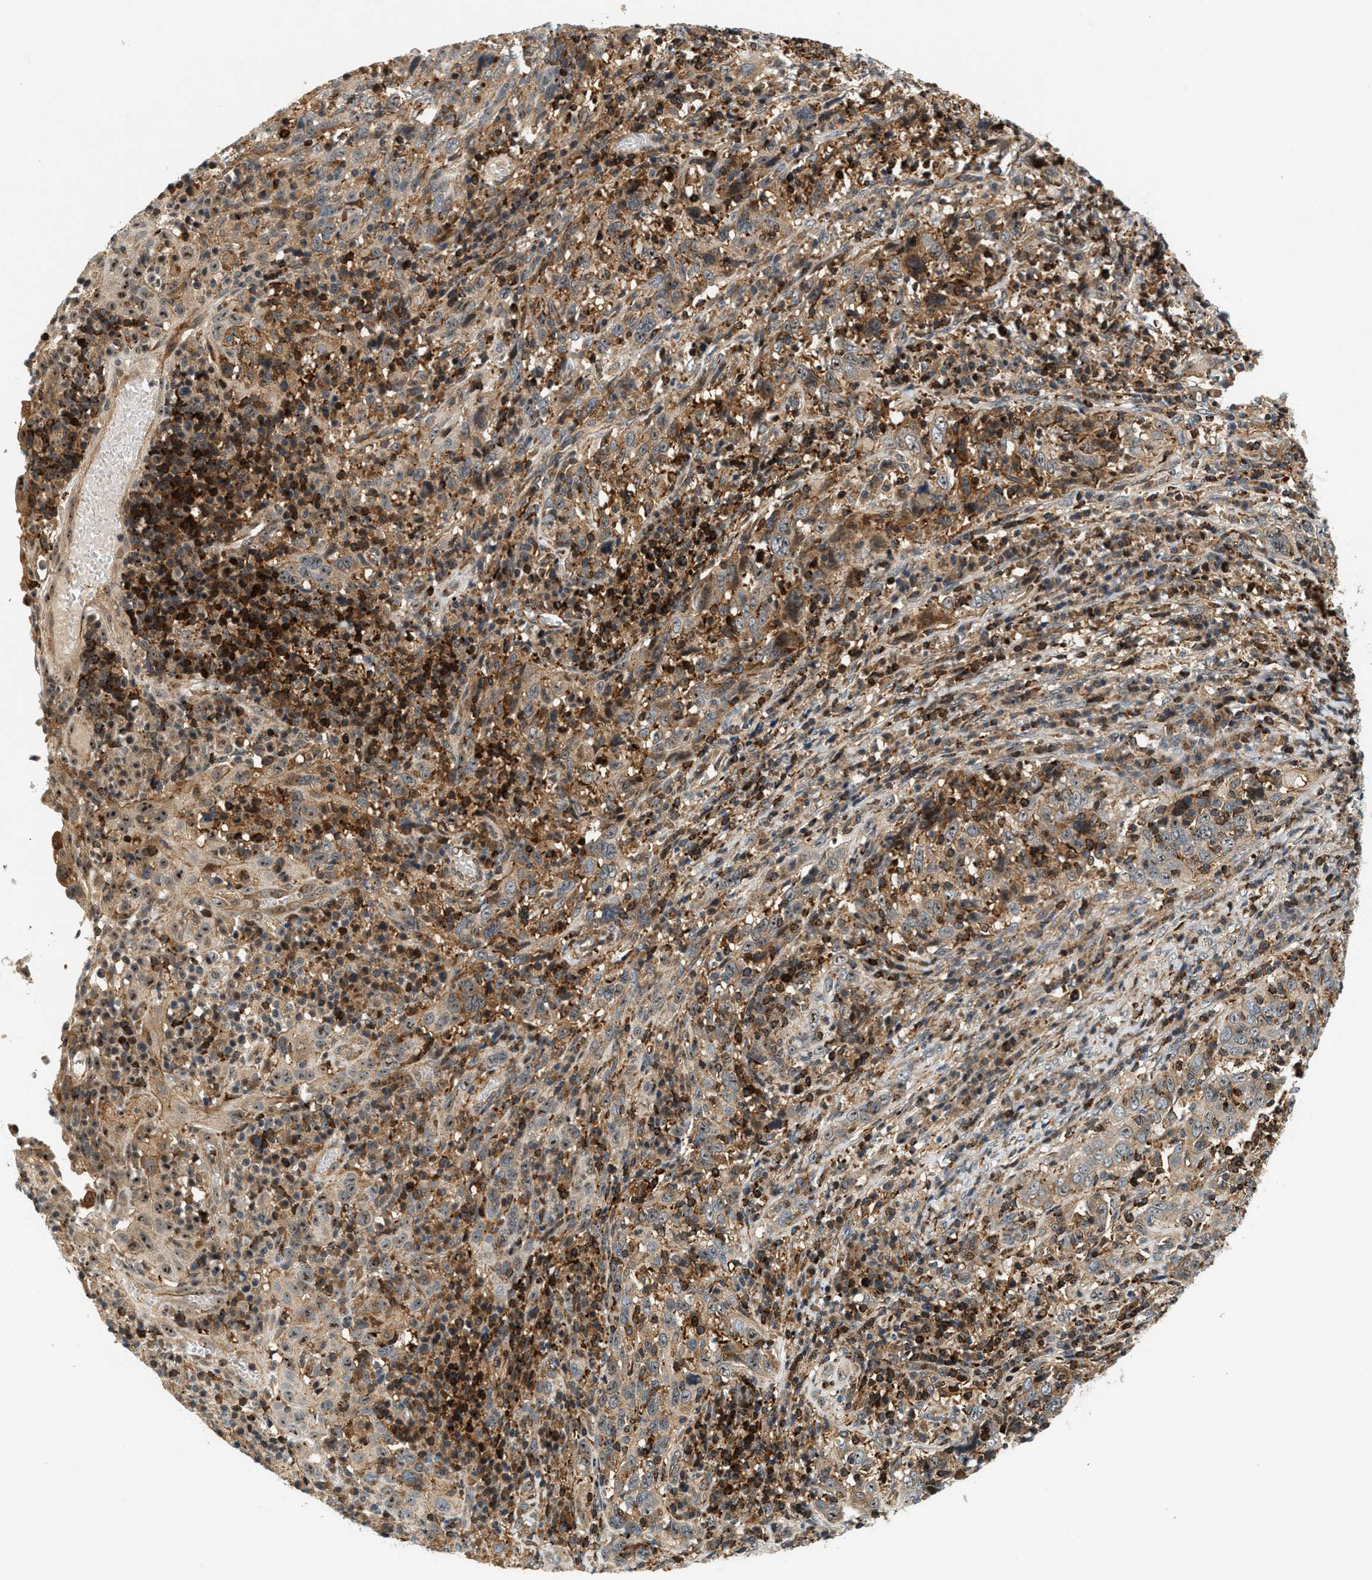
{"staining": {"intensity": "moderate", "quantity": "25%-75%", "location": "cytoplasmic/membranous"}, "tissue": "cervical cancer", "cell_type": "Tumor cells", "image_type": "cancer", "snomed": [{"axis": "morphology", "description": "Squamous cell carcinoma, NOS"}, {"axis": "topography", "description": "Cervix"}], "caption": "Immunohistochemistry (IHC) (DAB) staining of cervical squamous cell carcinoma shows moderate cytoplasmic/membranous protein staining in approximately 25%-75% of tumor cells. Using DAB (3,3'-diaminobenzidine) (brown) and hematoxylin (blue) stains, captured at high magnification using brightfield microscopy.", "gene": "SAMD9", "patient": {"sex": "female", "age": 46}}